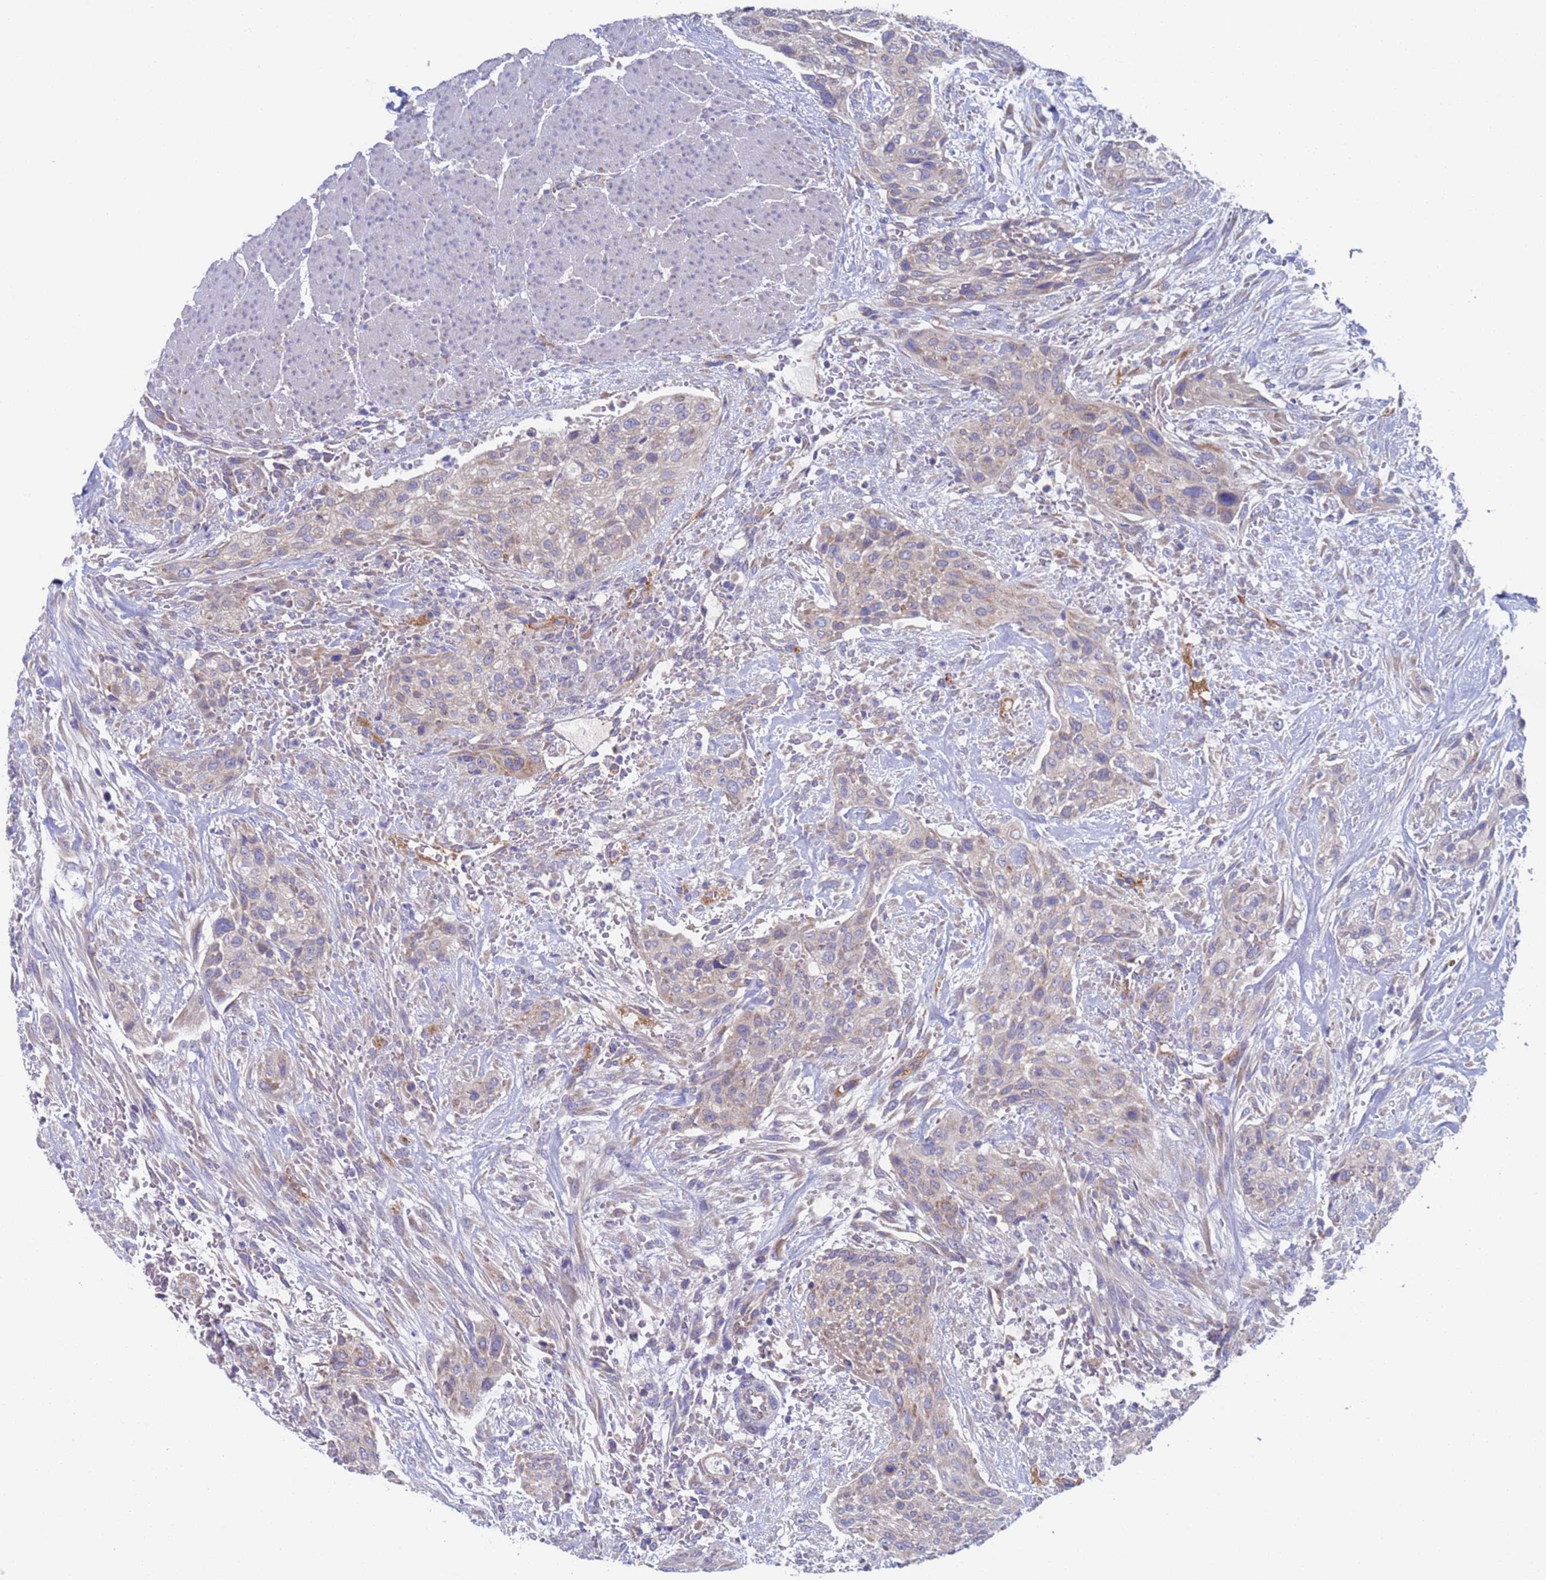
{"staining": {"intensity": "negative", "quantity": "none", "location": "none"}, "tissue": "urothelial cancer", "cell_type": "Tumor cells", "image_type": "cancer", "snomed": [{"axis": "morphology", "description": "Urothelial carcinoma, High grade"}, {"axis": "topography", "description": "Urinary bladder"}], "caption": "A high-resolution photomicrograph shows immunohistochemistry staining of urothelial cancer, which reveals no significant positivity in tumor cells. The staining is performed using DAB brown chromogen with nuclei counter-stained in using hematoxylin.", "gene": "PET117", "patient": {"sex": "male", "age": 35}}